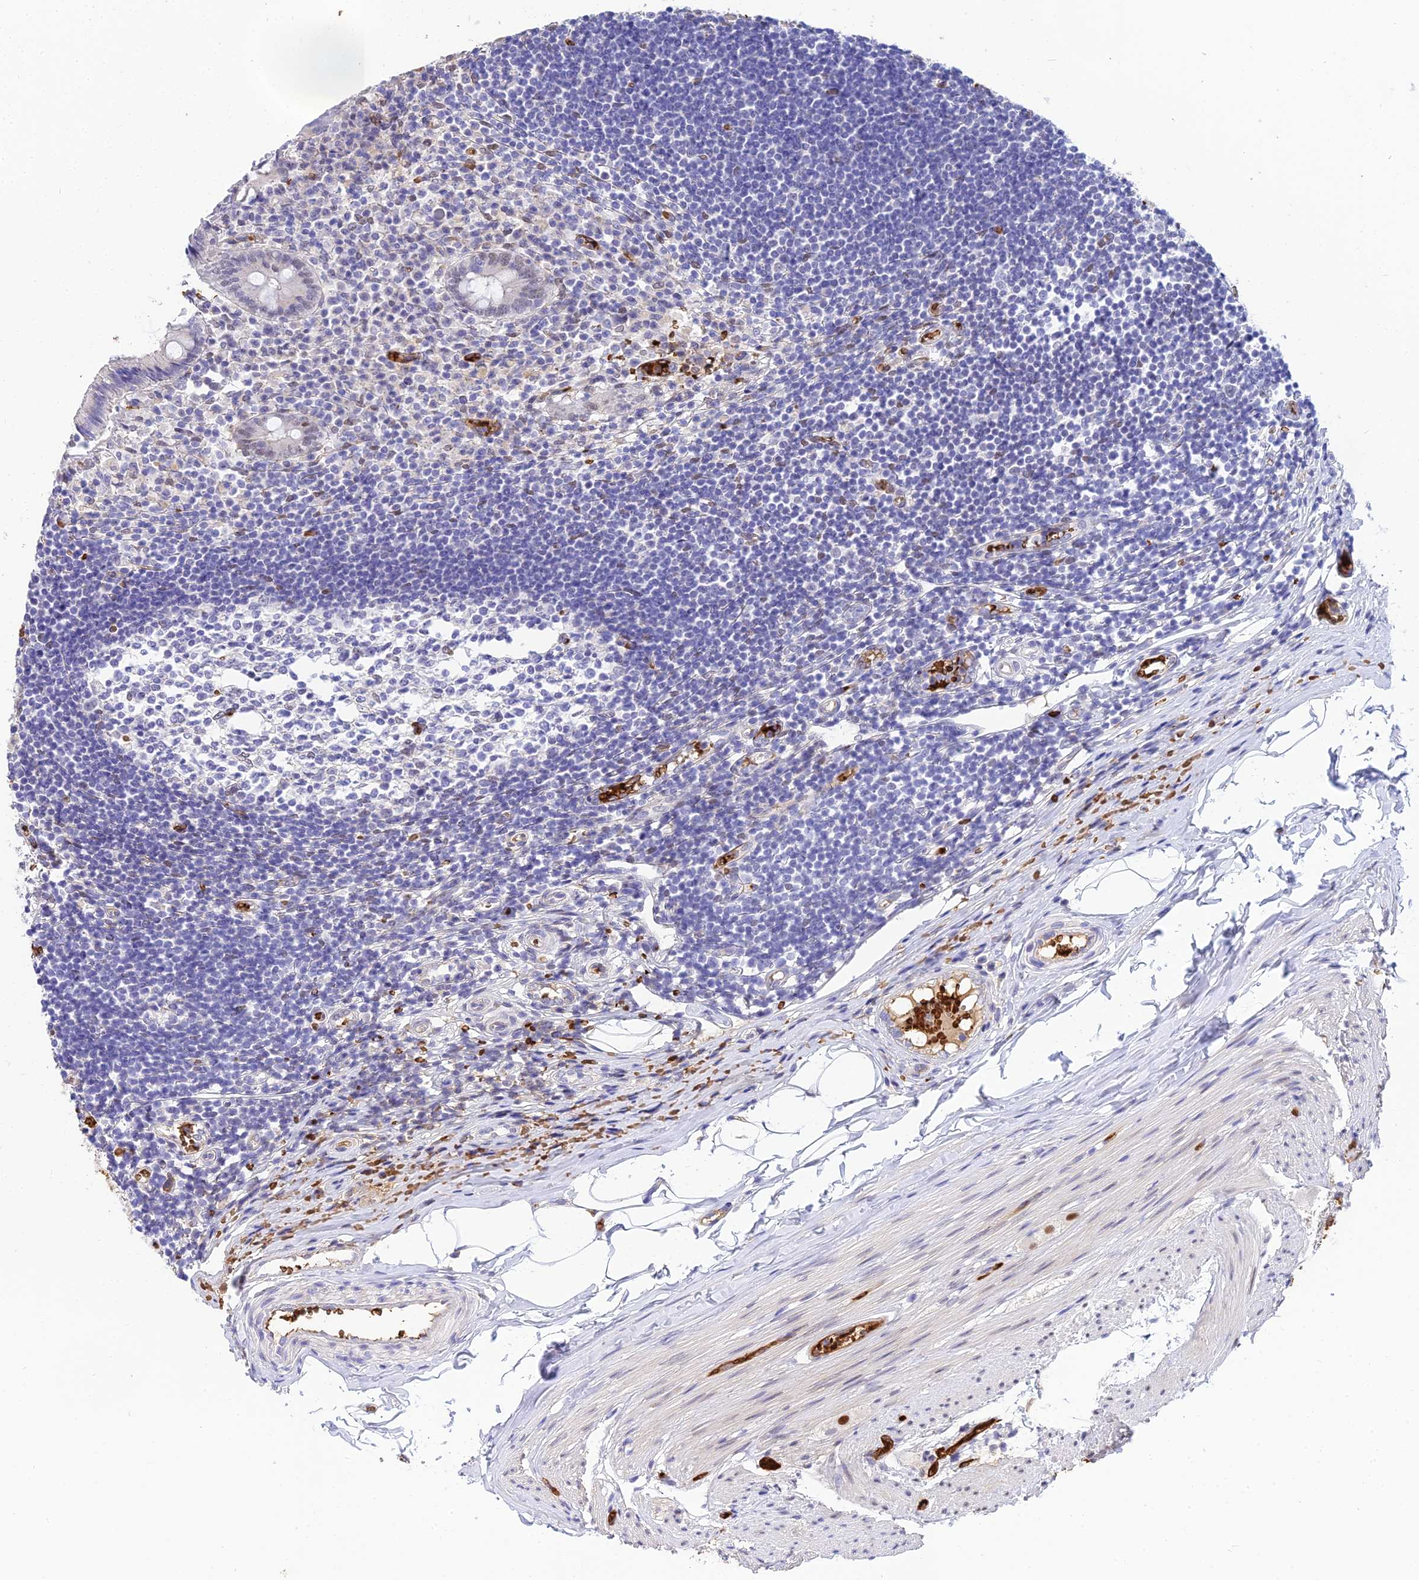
{"staining": {"intensity": "moderate", "quantity": "<25%", "location": "nuclear"}, "tissue": "appendix", "cell_type": "Glandular cells", "image_type": "normal", "snomed": [{"axis": "morphology", "description": "Normal tissue, NOS"}, {"axis": "topography", "description": "Appendix"}], "caption": "Immunohistochemistry (DAB) staining of benign appendix exhibits moderate nuclear protein staining in approximately <25% of glandular cells.", "gene": "BCL9", "patient": {"sex": "female", "age": 17}}